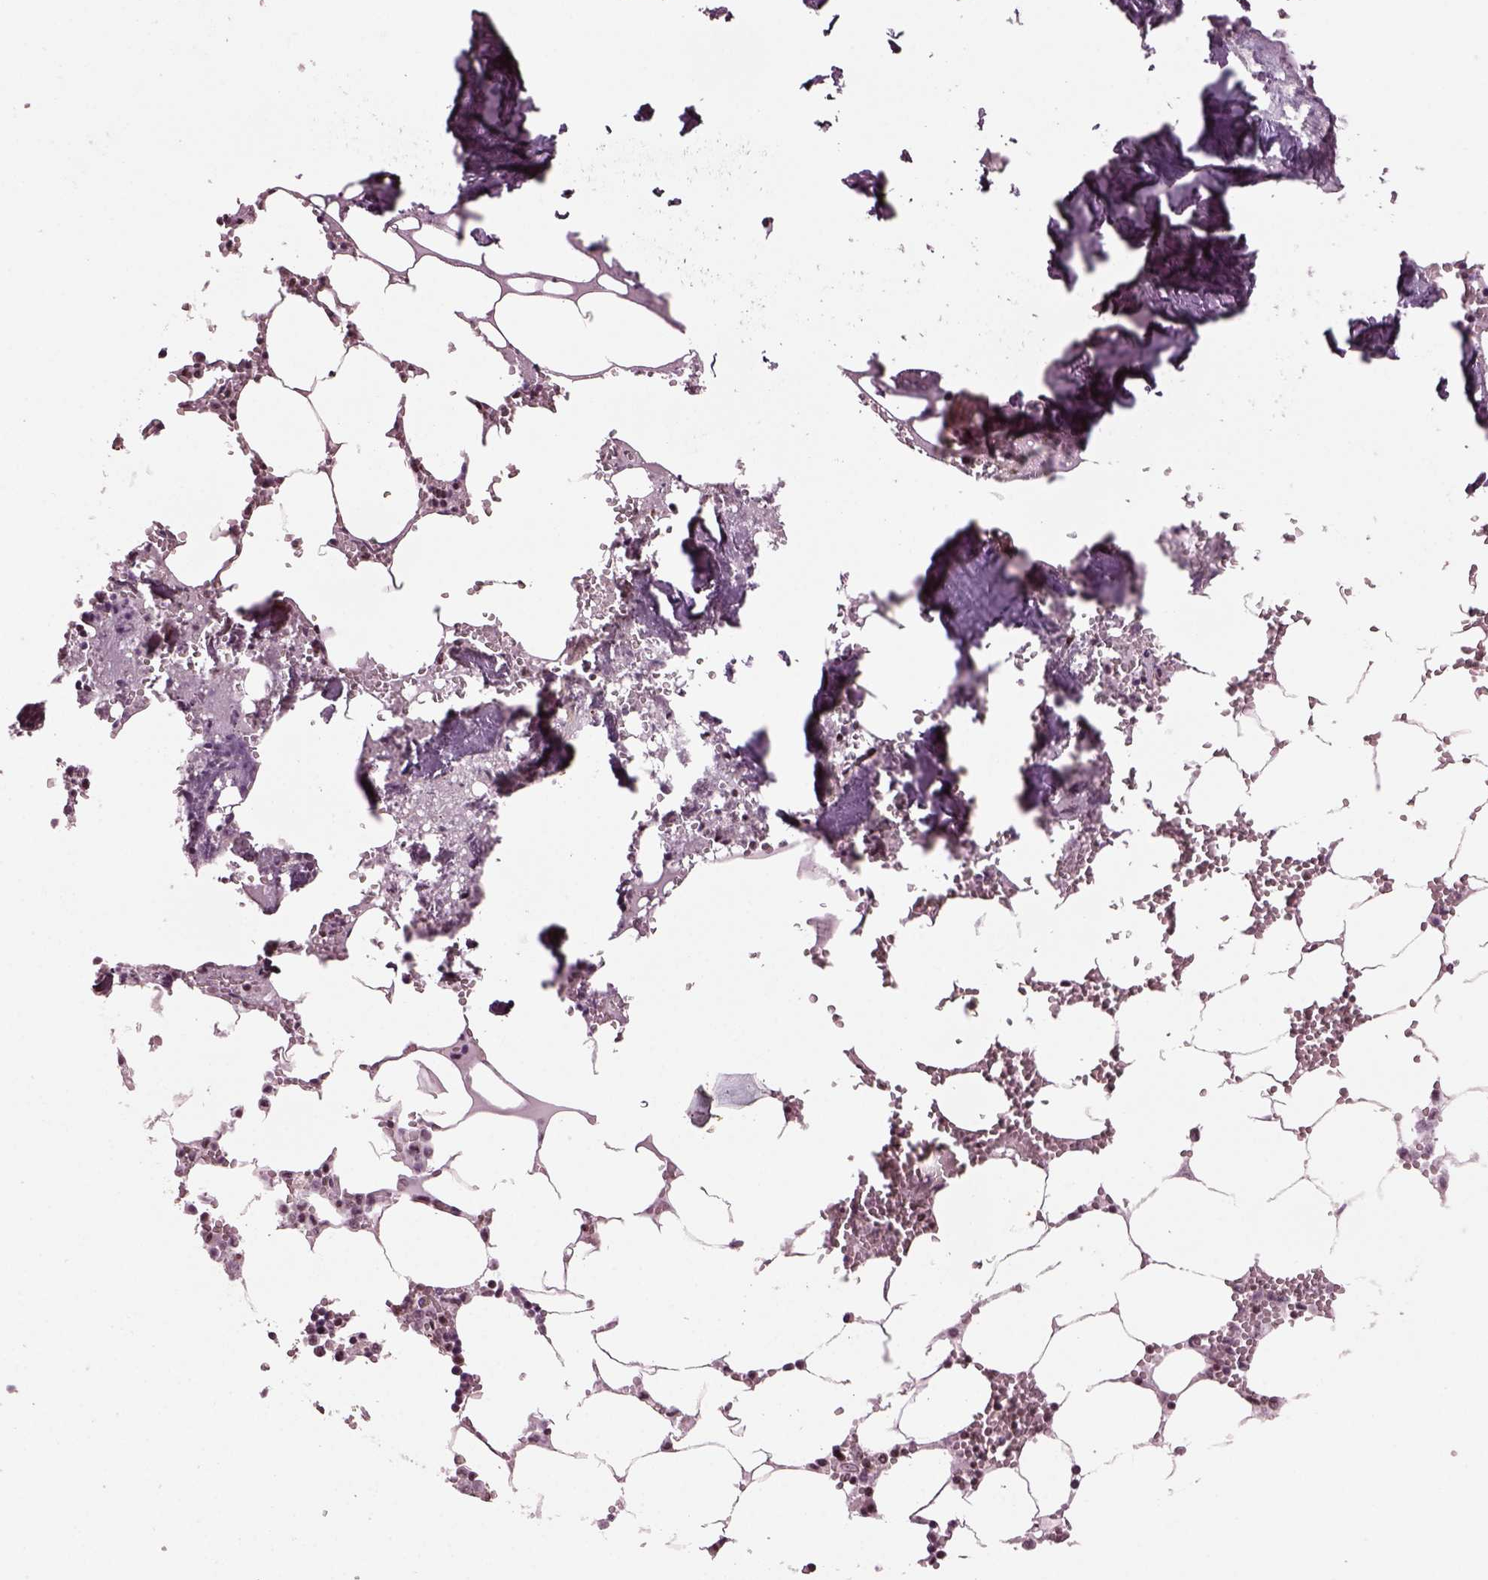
{"staining": {"intensity": "moderate", "quantity": "<25%", "location": "cytoplasmic/membranous"}, "tissue": "bone marrow", "cell_type": "Hematopoietic cells", "image_type": "normal", "snomed": [{"axis": "morphology", "description": "Normal tissue, NOS"}, {"axis": "topography", "description": "Bone marrow"}], "caption": "This is a histology image of IHC staining of normal bone marrow, which shows moderate staining in the cytoplasmic/membranous of hematopoietic cells.", "gene": "RUVBL2", "patient": {"sex": "male", "age": 54}}